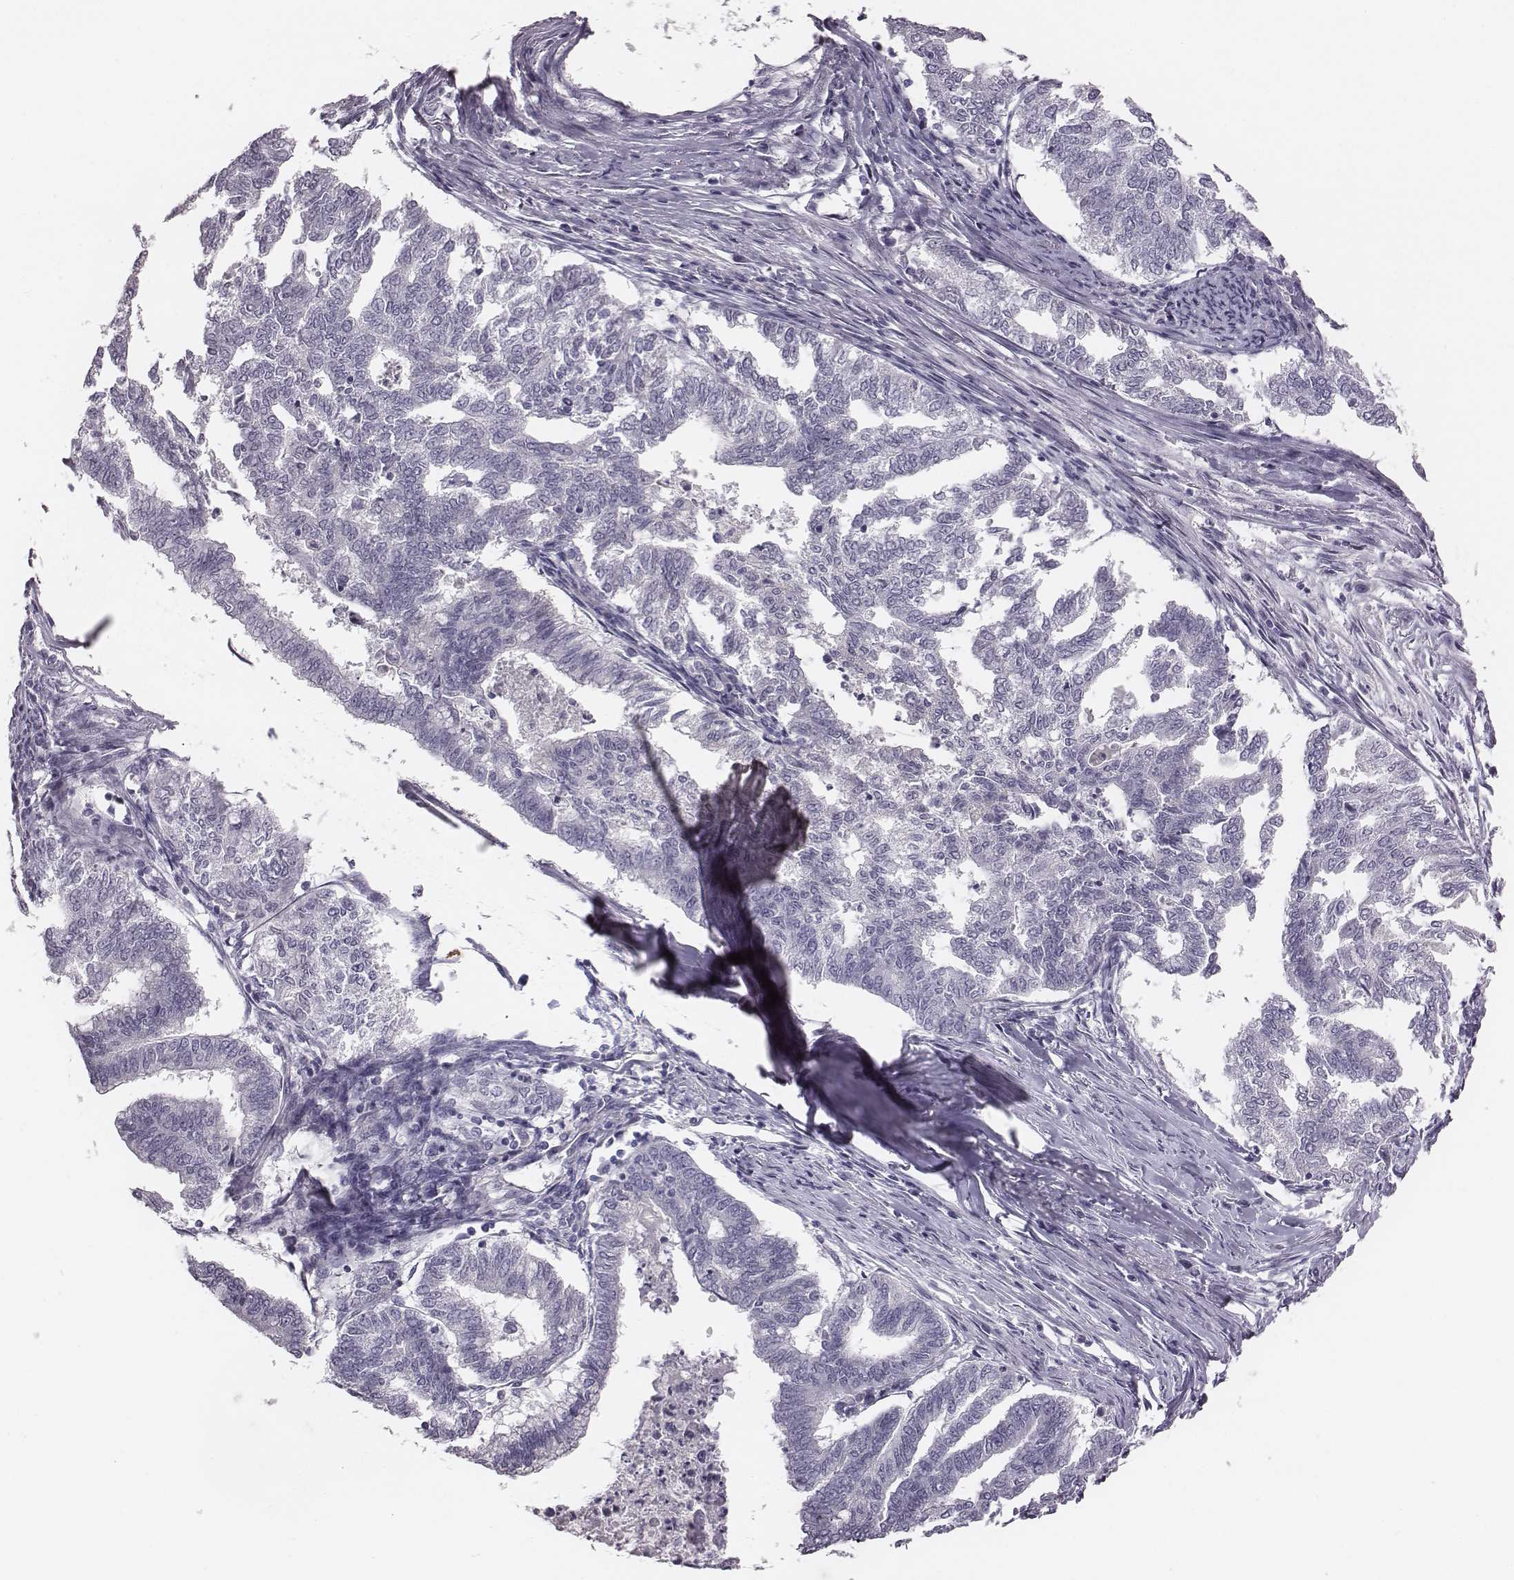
{"staining": {"intensity": "negative", "quantity": "none", "location": "none"}, "tissue": "endometrial cancer", "cell_type": "Tumor cells", "image_type": "cancer", "snomed": [{"axis": "morphology", "description": "Adenocarcinoma, NOS"}, {"axis": "topography", "description": "Endometrium"}], "caption": "This is an IHC histopathology image of human endometrial cancer. There is no staining in tumor cells.", "gene": "CACNG4", "patient": {"sex": "female", "age": 79}}